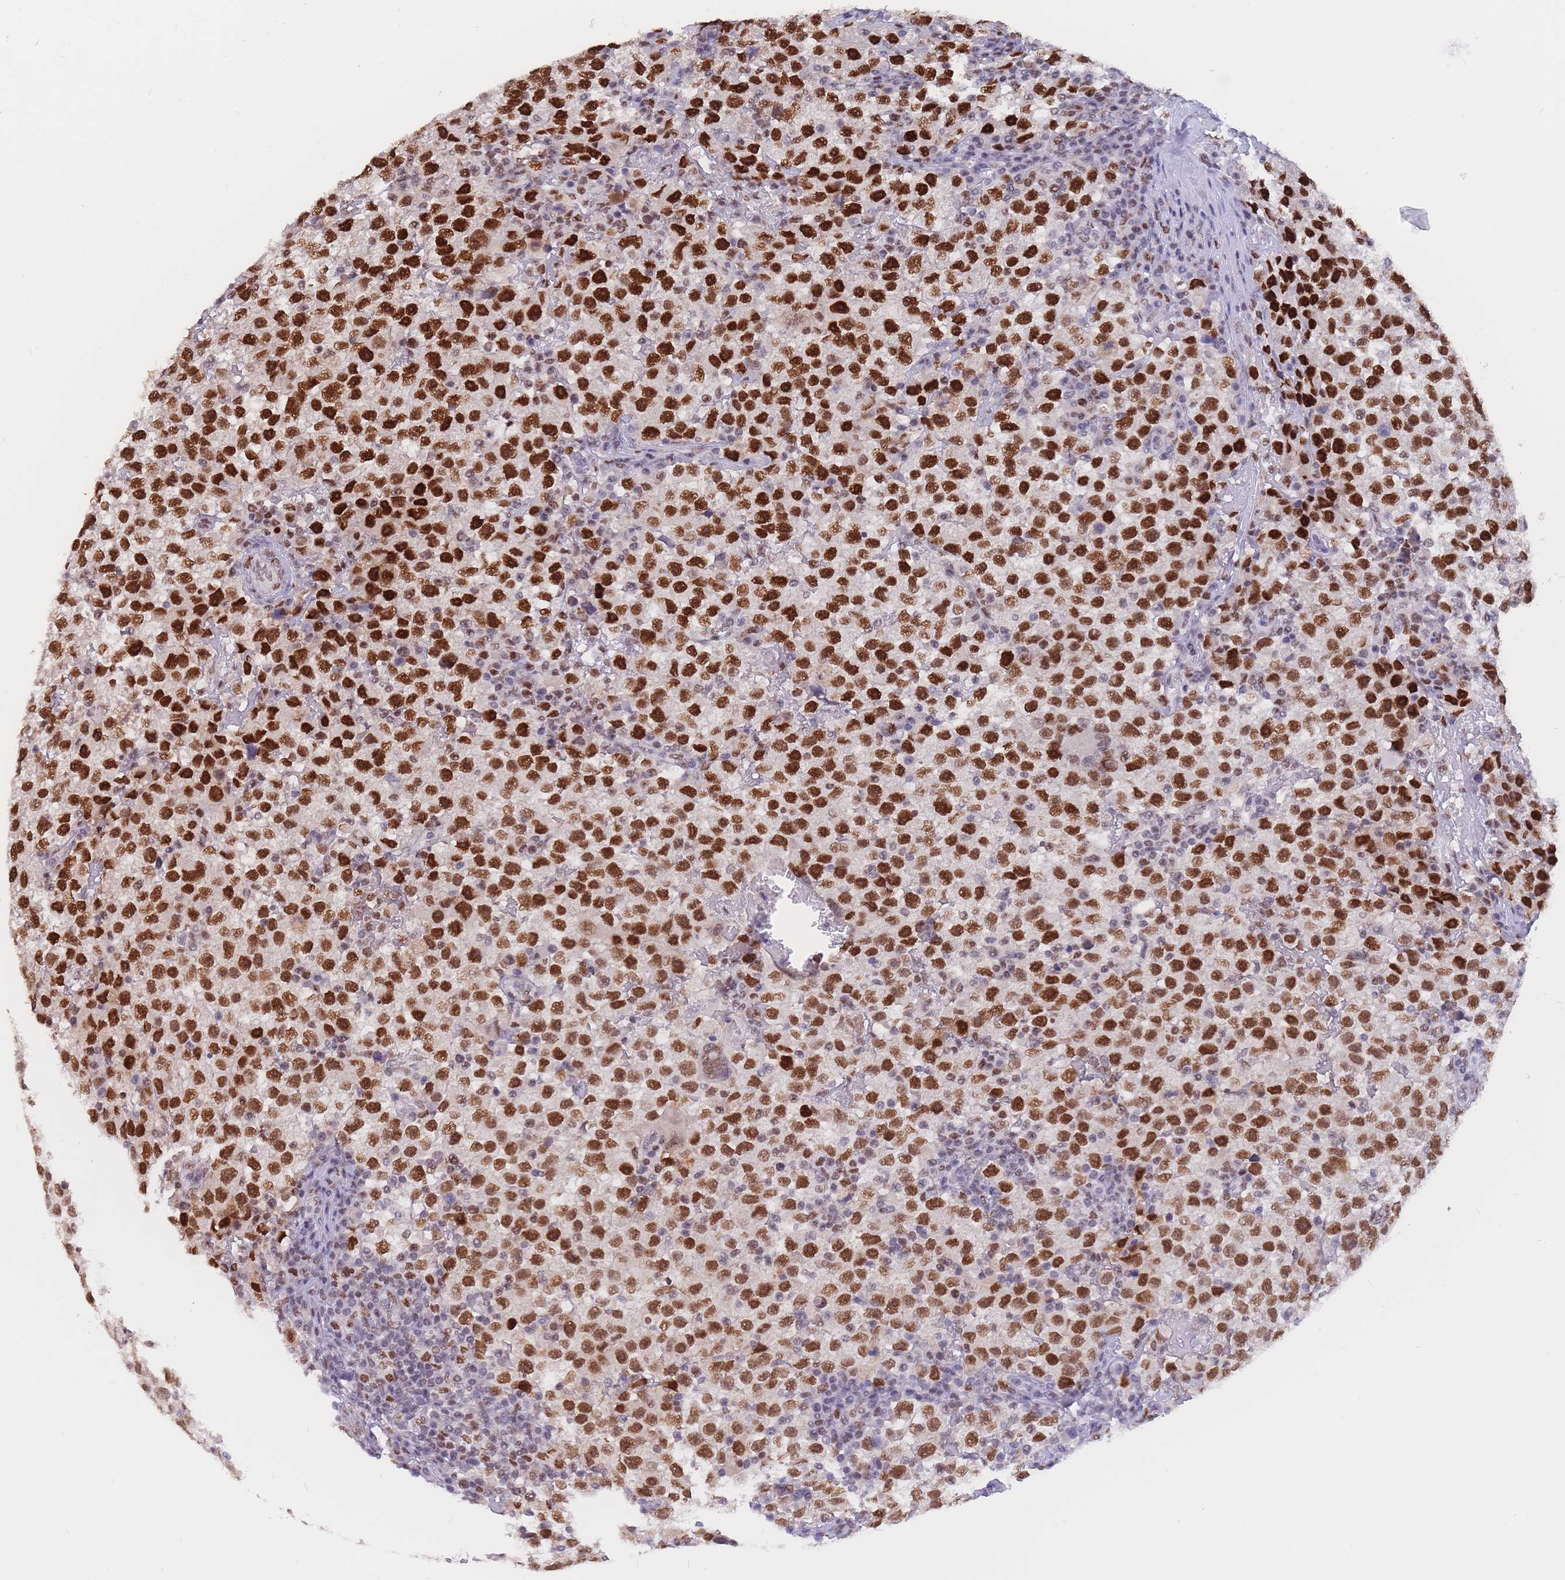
{"staining": {"intensity": "strong", "quantity": ">75%", "location": "nuclear"}, "tissue": "testis cancer", "cell_type": "Tumor cells", "image_type": "cancer", "snomed": [{"axis": "morphology", "description": "Seminoma, NOS"}, {"axis": "topography", "description": "Testis"}], "caption": "Testis cancer (seminoma) stained with a brown dye shows strong nuclear positive staining in about >75% of tumor cells.", "gene": "NASP", "patient": {"sex": "male", "age": 22}}